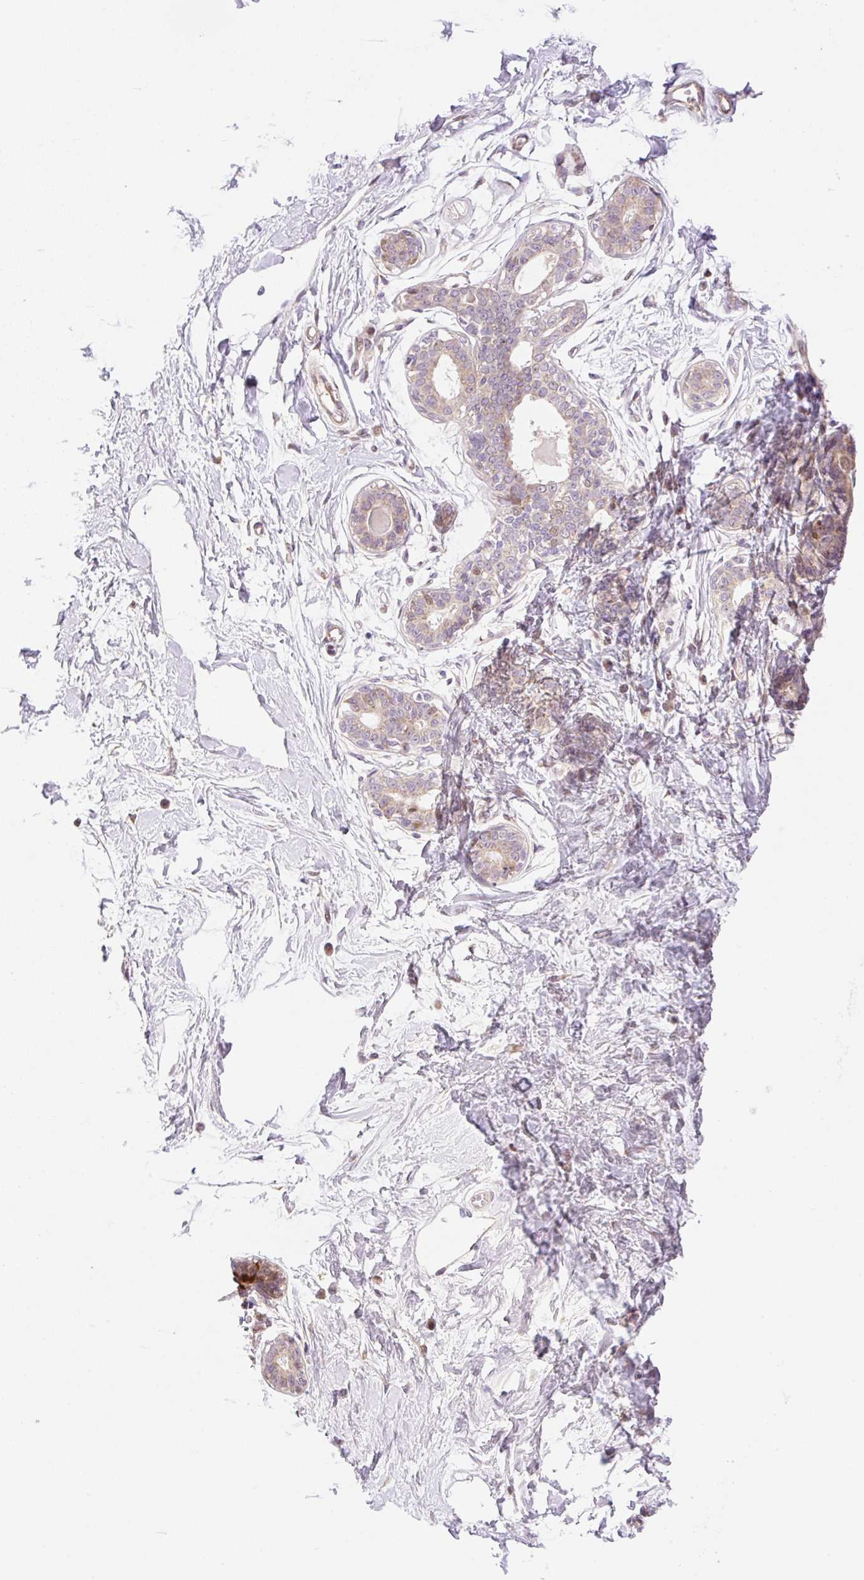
{"staining": {"intensity": "negative", "quantity": "none", "location": "none"}, "tissue": "breast", "cell_type": "Adipocytes", "image_type": "normal", "snomed": [{"axis": "morphology", "description": "Normal tissue, NOS"}, {"axis": "topography", "description": "Breast"}], "caption": "High power microscopy micrograph of an IHC micrograph of unremarkable breast, revealing no significant staining in adipocytes.", "gene": "ZNF394", "patient": {"sex": "female", "age": 45}}